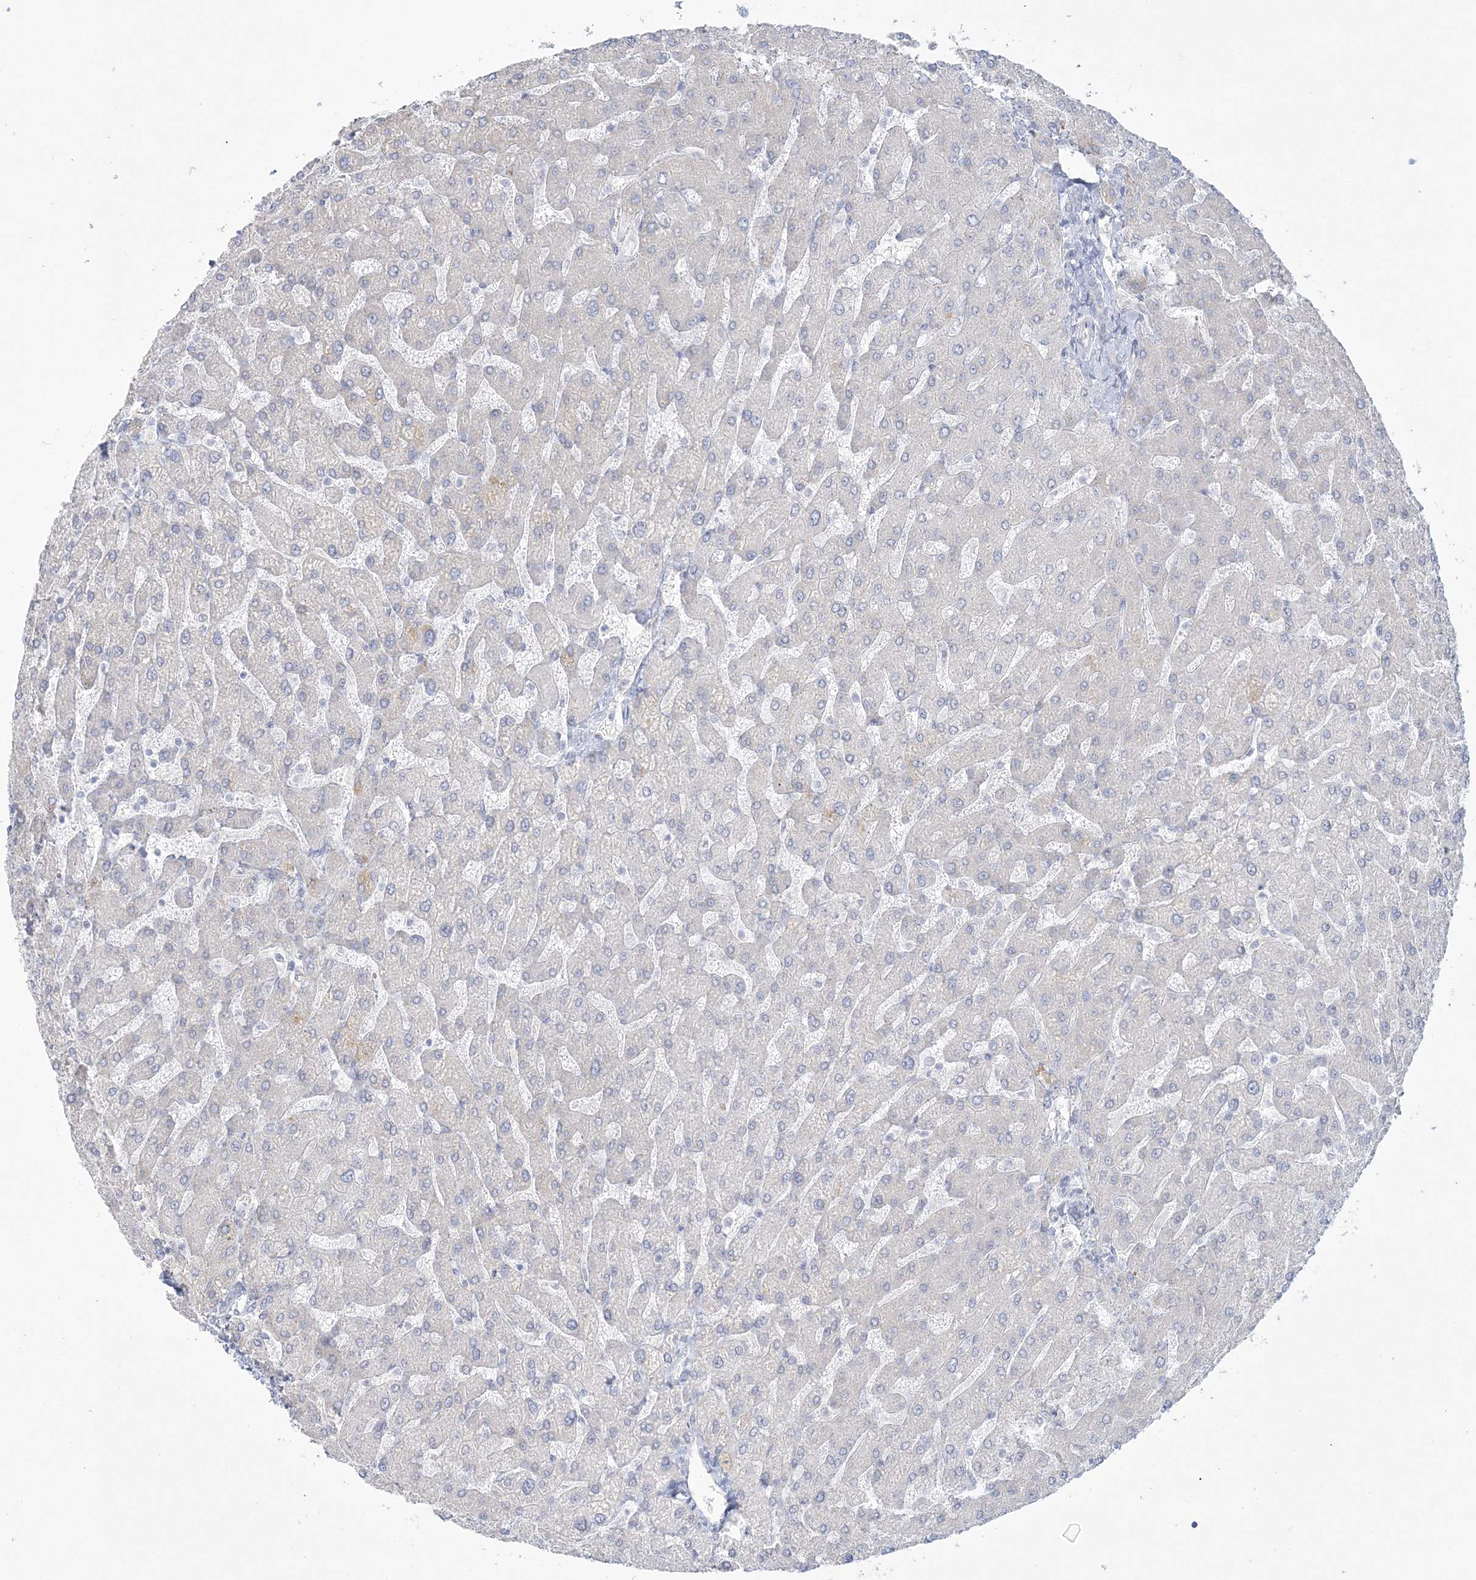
{"staining": {"intensity": "negative", "quantity": "none", "location": "none"}, "tissue": "liver", "cell_type": "Cholangiocytes", "image_type": "normal", "snomed": [{"axis": "morphology", "description": "Normal tissue, NOS"}, {"axis": "topography", "description": "Liver"}], "caption": "DAB immunohistochemical staining of normal liver reveals no significant positivity in cholangiocytes. (Brightfield microscopy of DAB (3,3'-diaminobenzidine) IHC at high magnification).", "gene": "ENSG00000288637", "patient": {"sex": "male", "age": 55}}